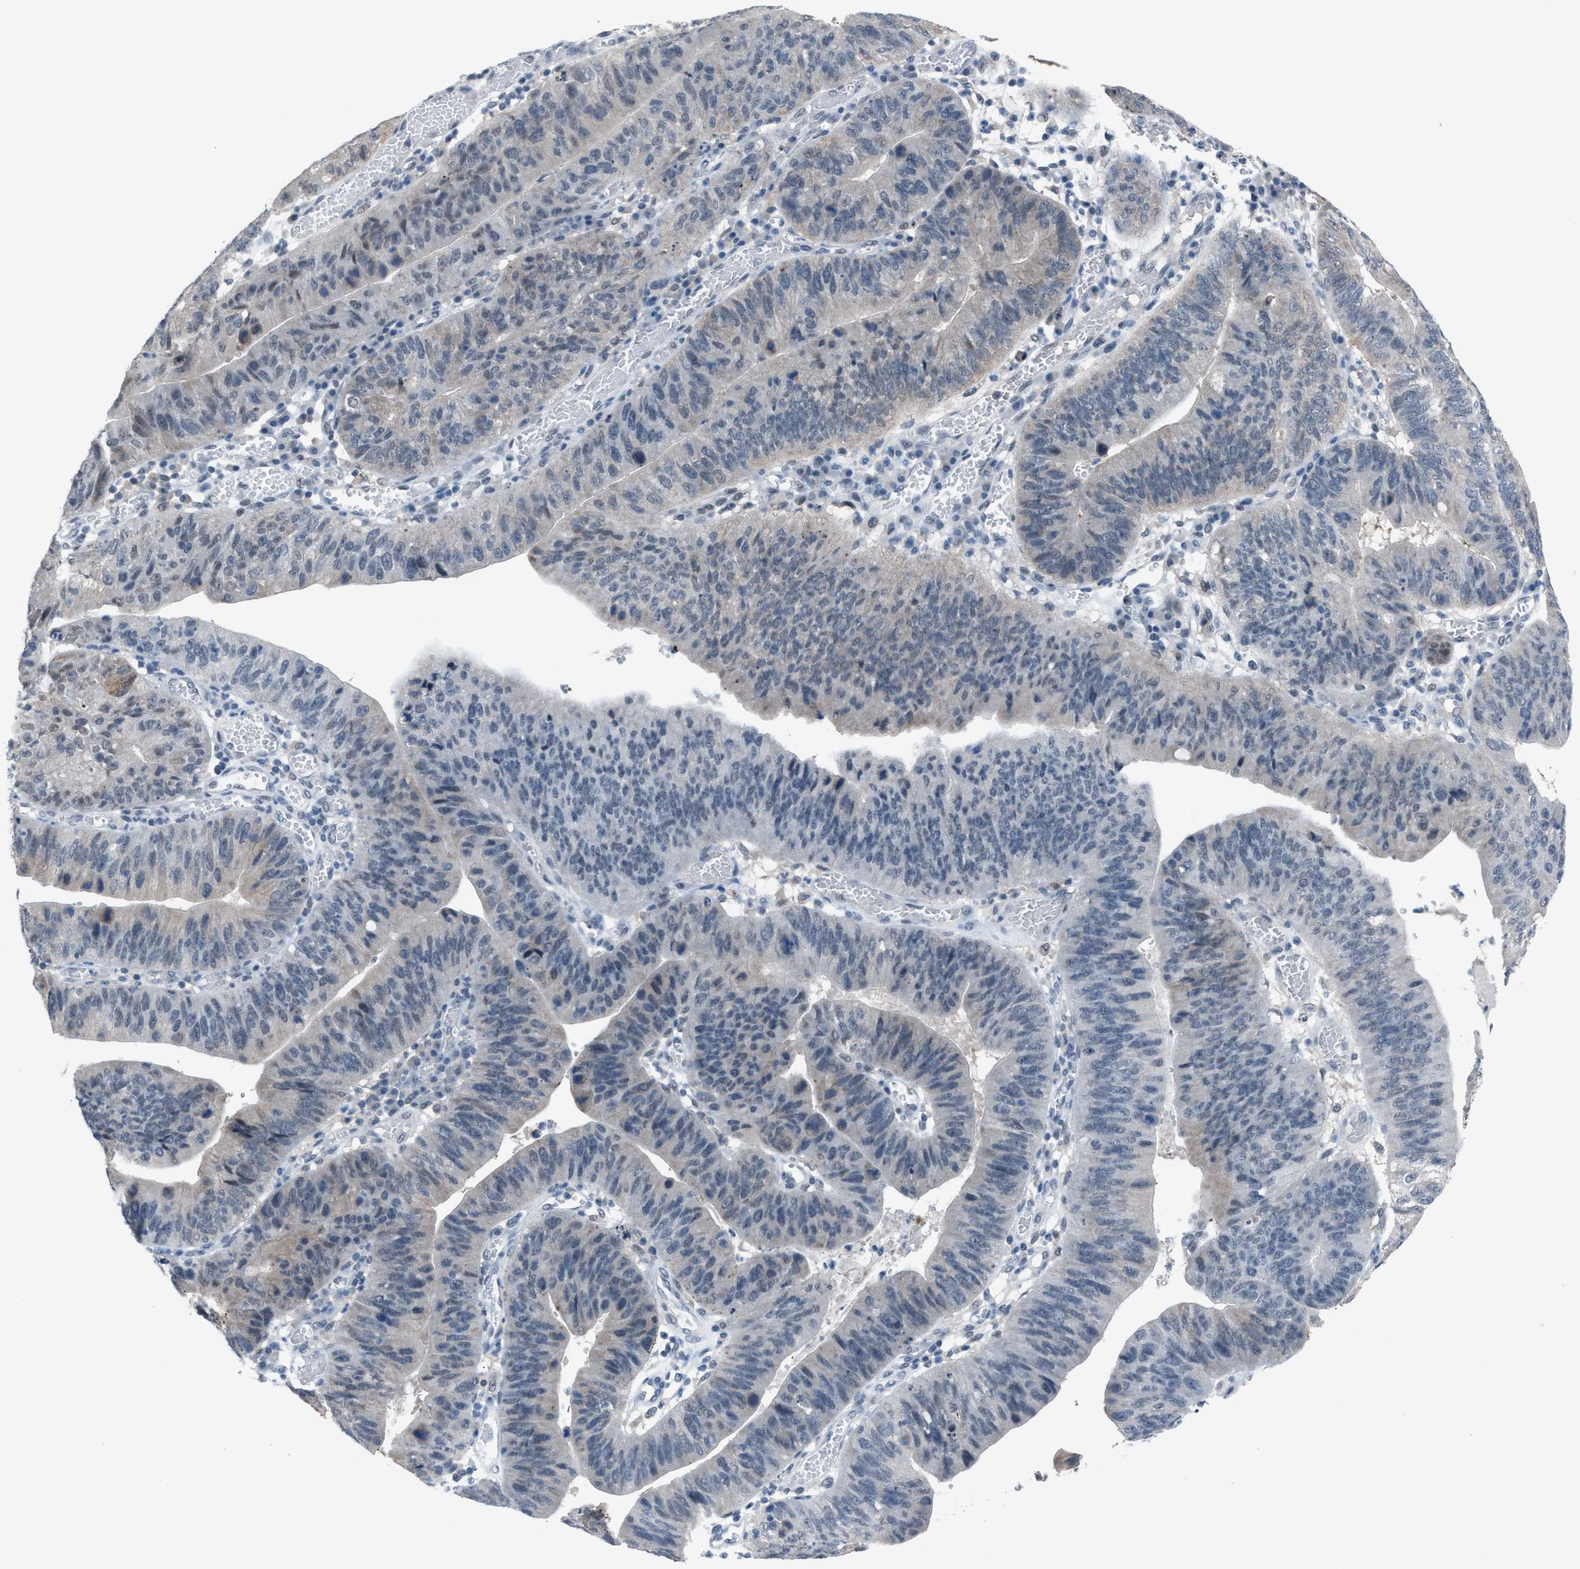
{"staining": {"intensity": "negative", "quantity": "none", "location": "none"}, "tissue": "stomach cancer", "cell_type": "Tumor cells", "image_type": "cancer", "snomed": [{"axis": "morphology", "description": "Adenocarcinoma, NOS"}, {"axis": "topography", "description": "Stomach"}], "caption": "IHC photomicrograph of neoplastic tissue: stomach cancer (adenocarcinoma) stained with DAB displays no significant protein staining in tumor cells. Nuclei are stained in blue.", "gene": "ANAPC11", "patient": {"sex": "male", "age": 59}}